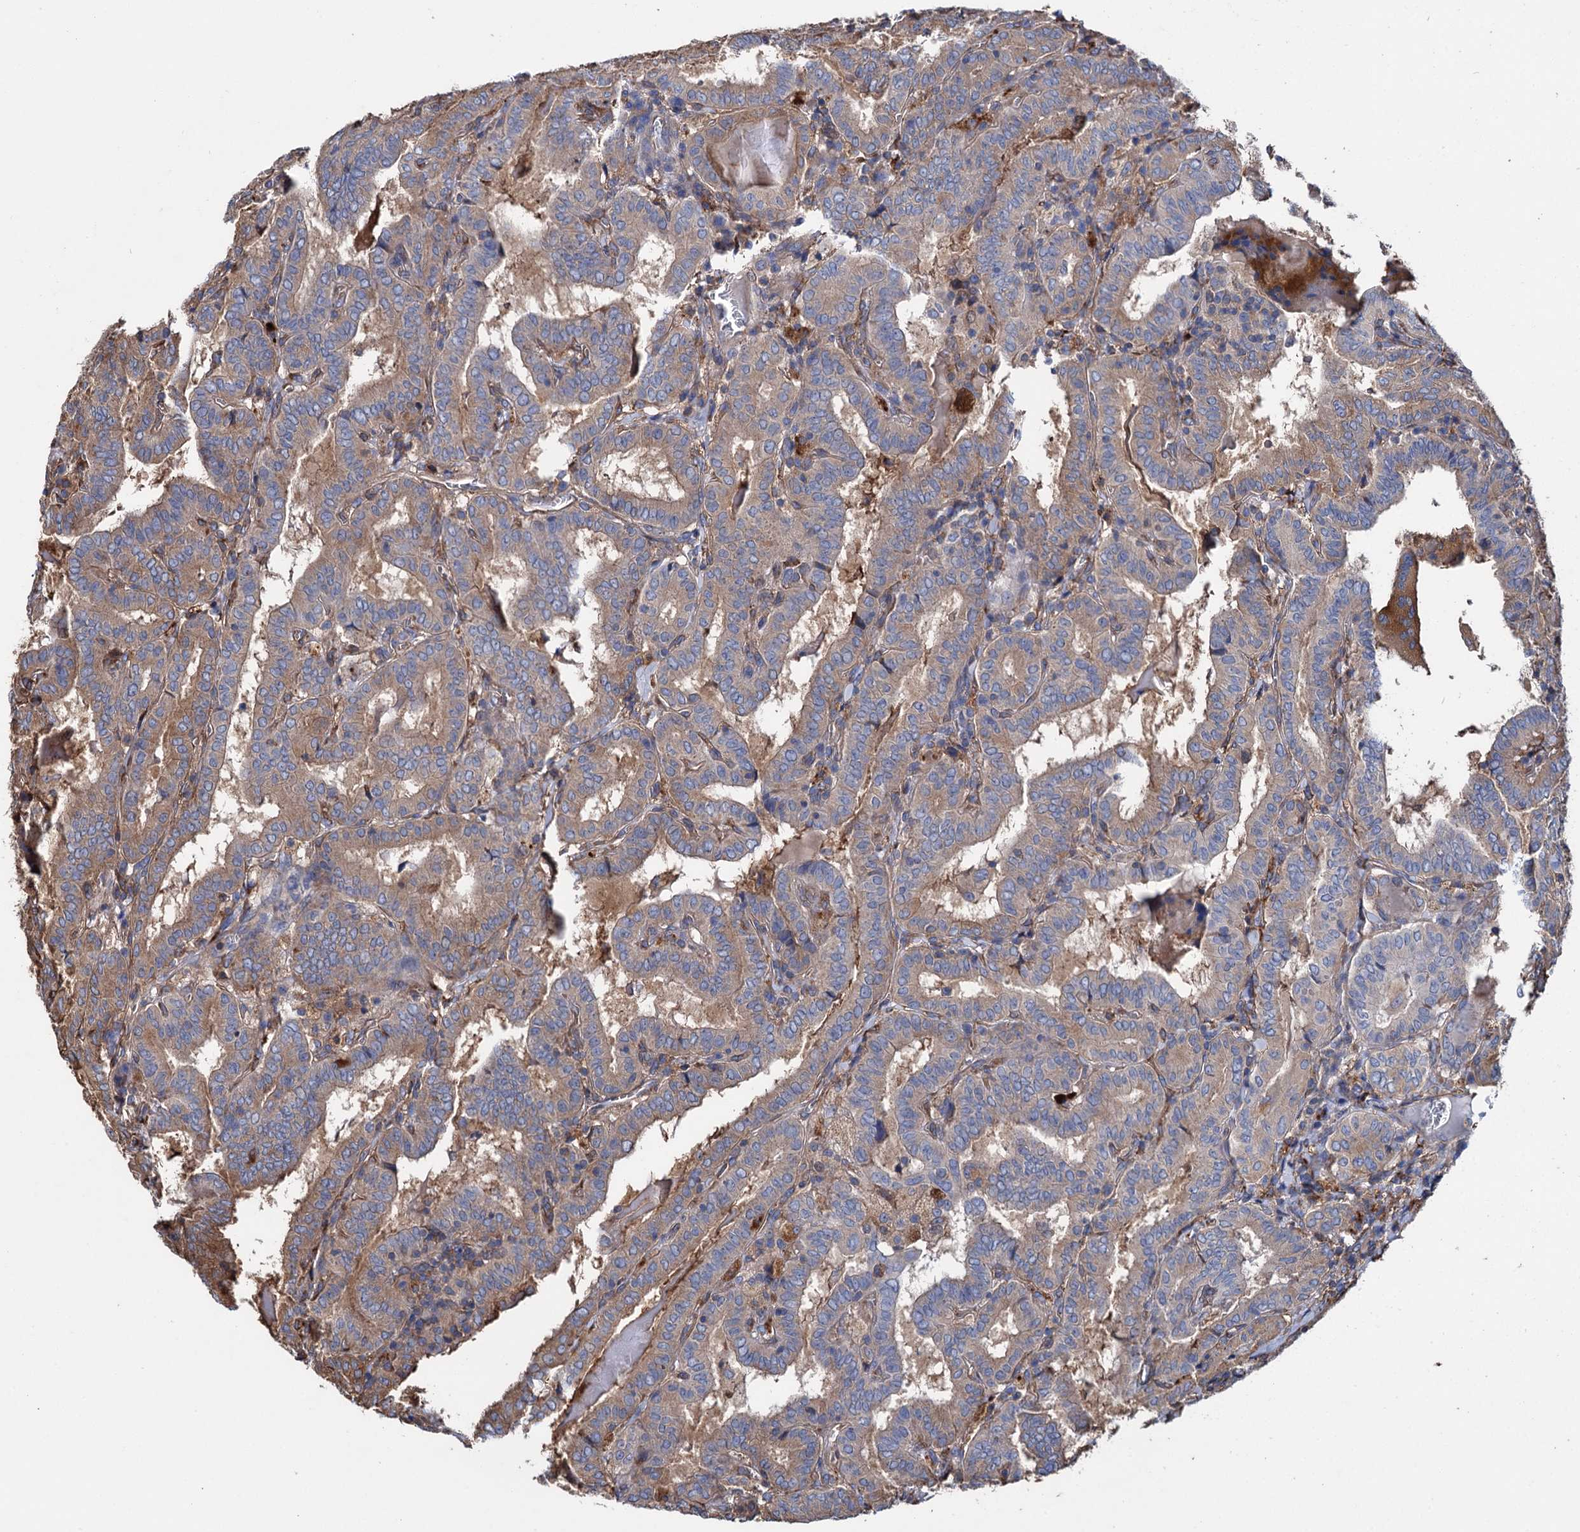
{"staining": {"intensity": "moderate", "quantity": "25%-75%", "location": "cytoplasmic/membranous"}, "tissue": "thyroid cancer", "cell_type": "Tumor cells", "image_type": "cancer", "snomed": [{"axis": "morphology", "description": "Papillary adenocarcinoma, NOS"}, {"axis": "topography", "description": "Thyroid gland"}], "caption": "Thyroid cancer stained with immunohistochemistry (IHC) demonstrates moderate cytoplasmic/membranous staining in about 25%-75% of tumor cells.", "gene": "SCPEP1", "patient": {"sex": "female", "age": 72}}